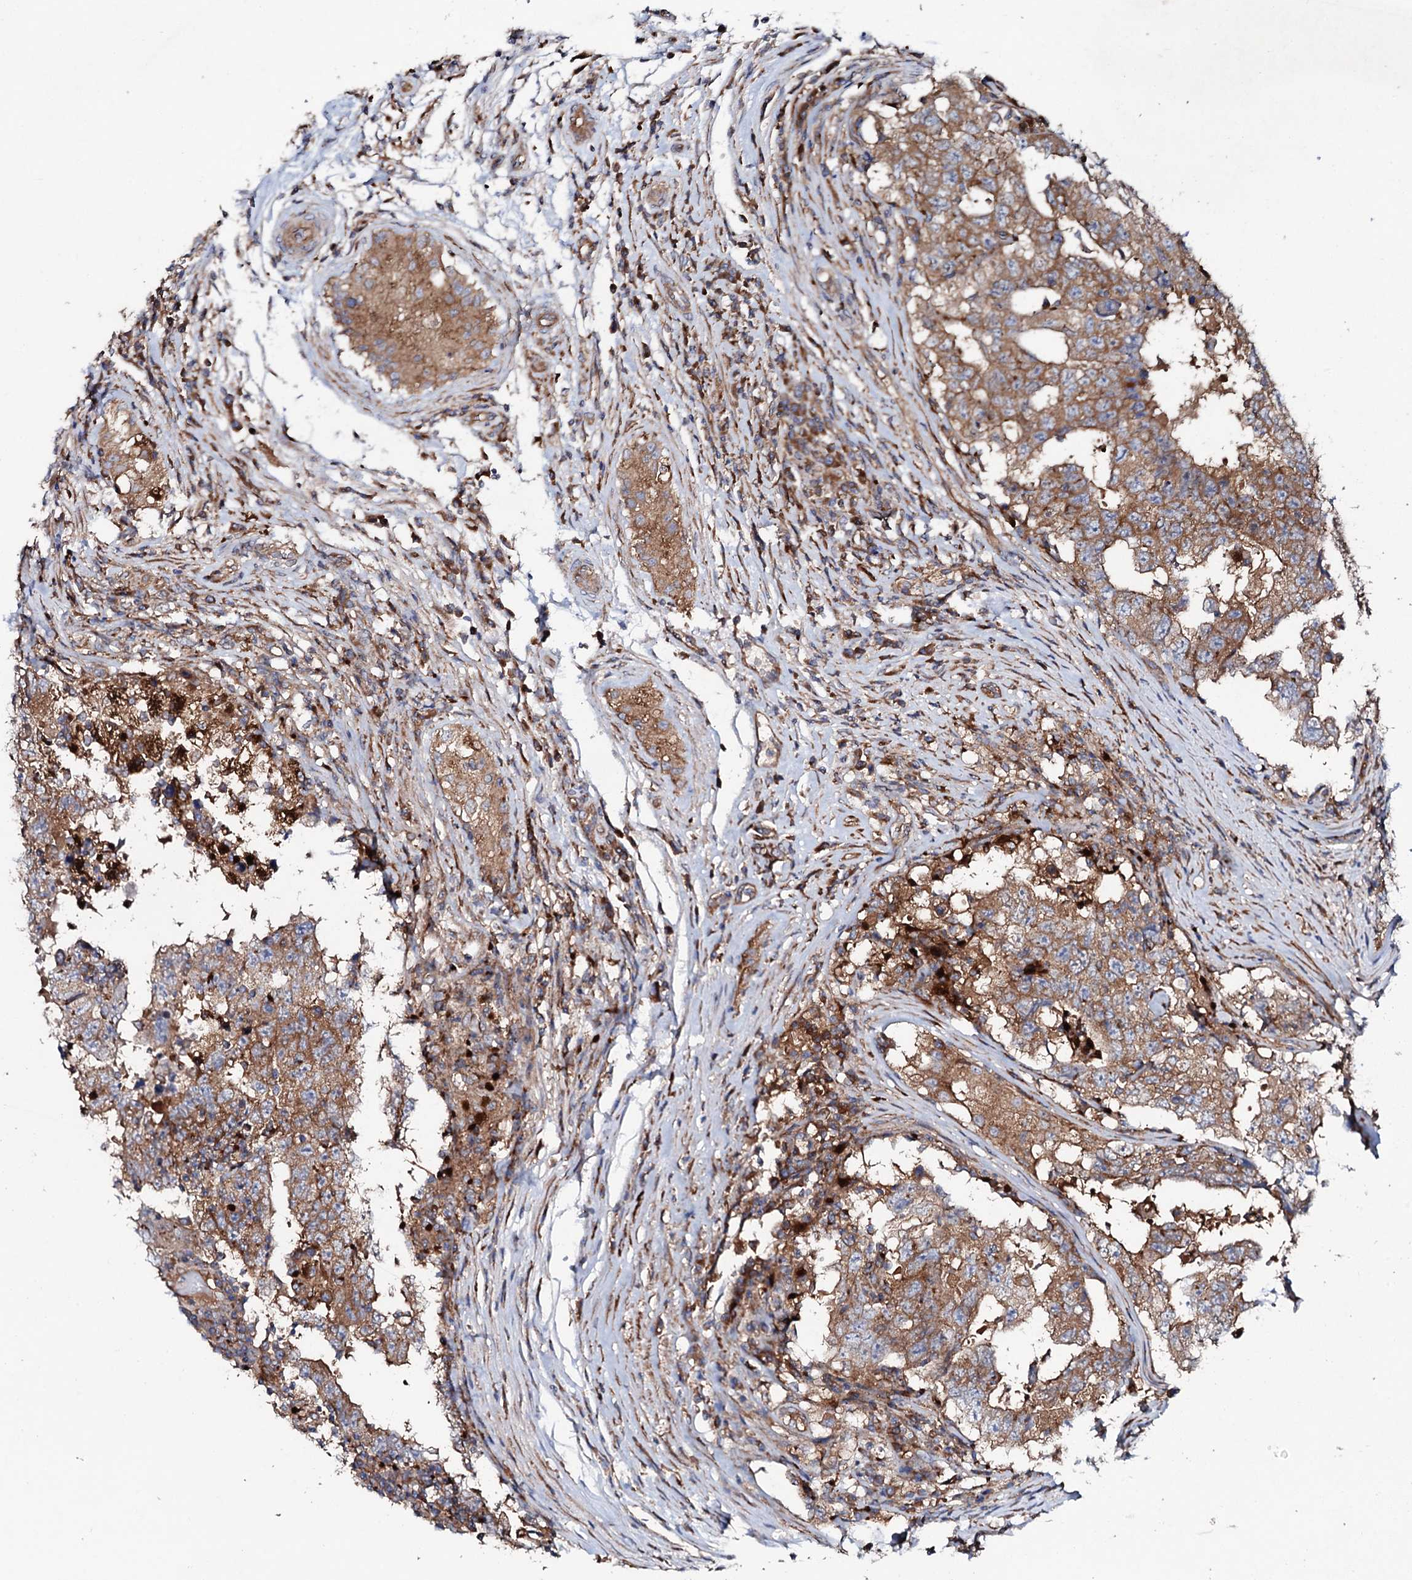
{"staining": {"intensity": "moderate", "quantity": ">75%", "location": "cytoplasmic/membranous"}, "tissue": "testis cancer", "cell_type": "Tumor cells", "image_type": "cancer", "snomed": [{"axis": "morphology", "description": "Carcinoma, Embryonal, NOS"}, {"axis": "topography", "description": "Testis"}], "caption": "Immunohistochemical staining of human testis embryonal carcinoma shows medium levels of moderate cytoplasmic/membranous protein staining in approximately >75% of tumor cells. The protein is stained brown, and the nuclei are stained in blue (DAB (3,3'-diaminobenzidine) IHC with brightfield microscopy, high magnification).", "gene": "P2RX4", "patient": {"sex": "male", "age": 26}}